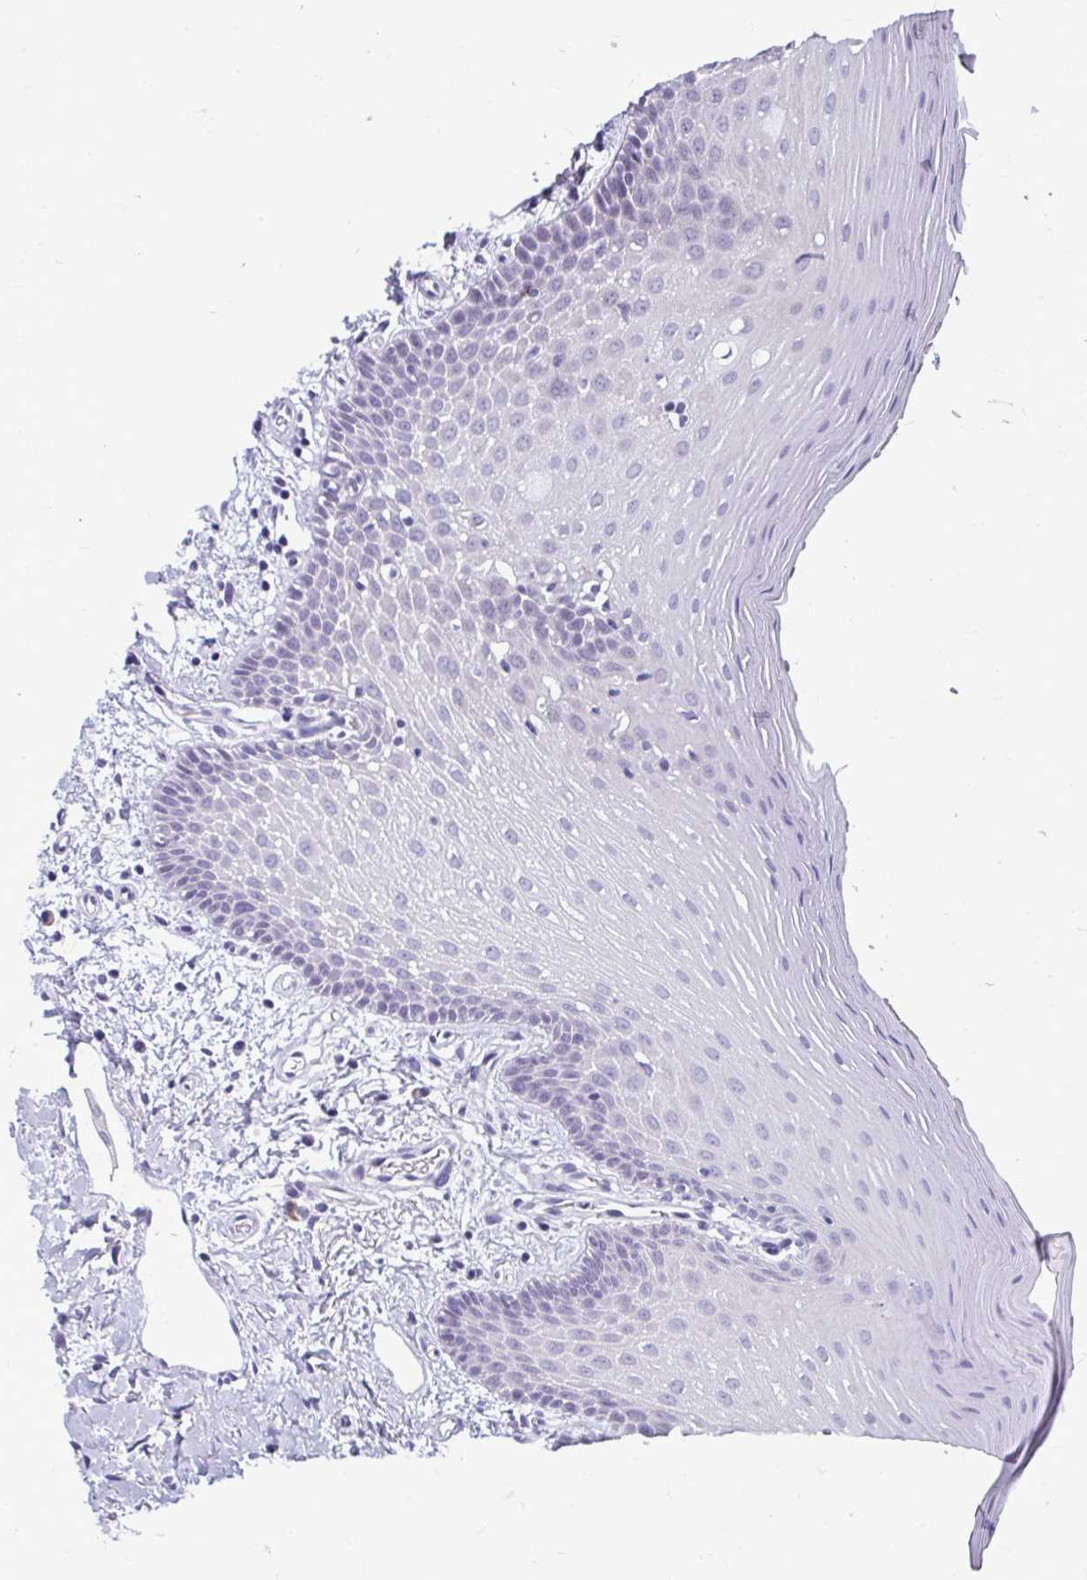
{"staining": {"intensity": "negative", "quantity": "none", "location": "none"}, "tissue": "oral mucosa", "cell_type": "Squamous epithelial cells", "image_type": "normal", "snomed": [{"axis": "morphology", "description": "Normal tissue, NOS"}, {"axis": "topography", "description": "Oral tissue"}], "caption": "Immunohistochemistry histopathology image of benign oral mucosa stained for a protein (brown), which demonstrates no expression in squamous epithelial cells. (DAB (3,3'-diaminobenzidine) immunohistochemistry with hematoxylin counter stain).", "gene": "SERPINI1", "patient": {"sex": "female", "age": 43}}